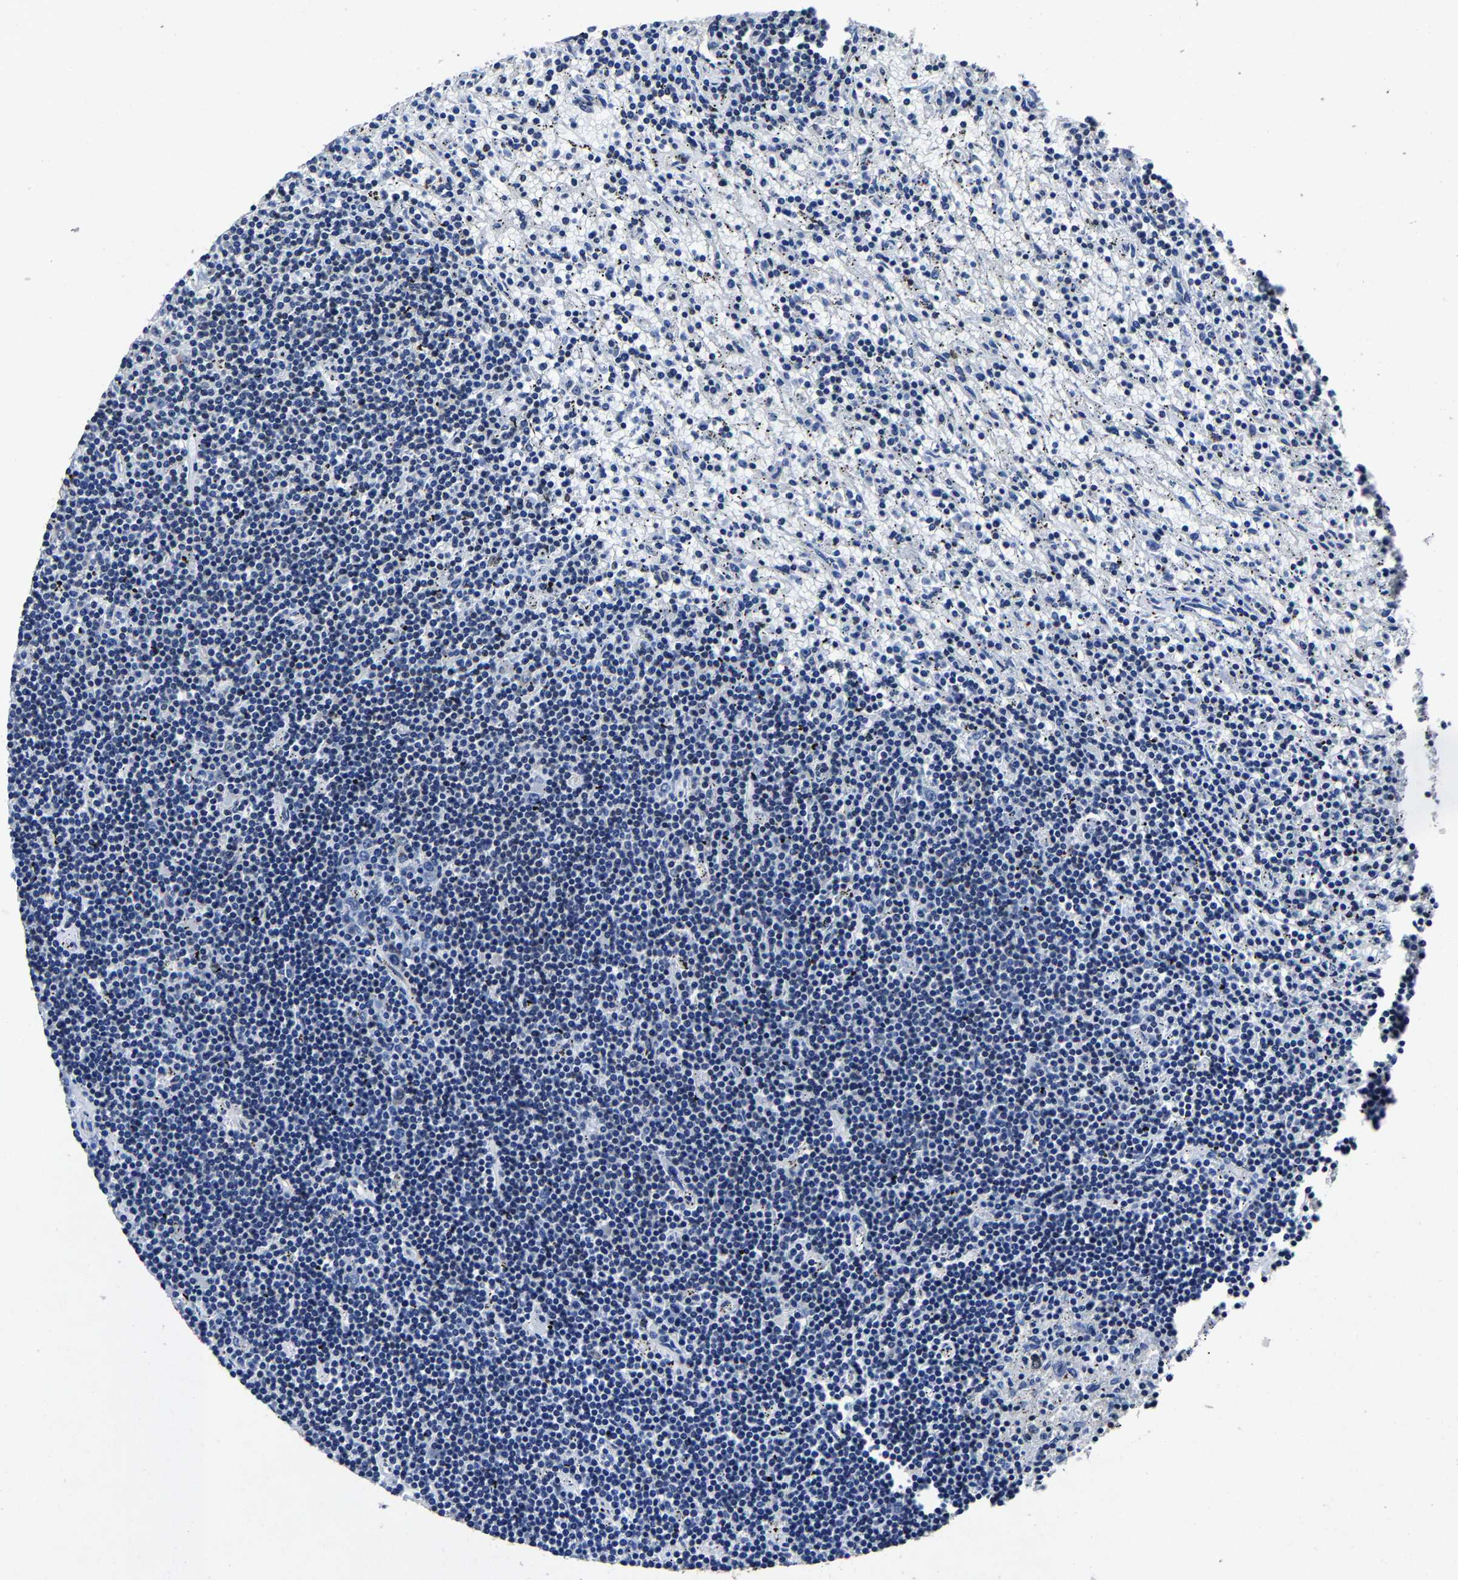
{"staining": {"intensity": "negative", "quantity": "none", "location": "none"}, "tissue": "lymphoma", "cell_type": "Tumor cells", "image_type": "cancer", "snomed": [{"axis": "morphology", "description": "Malignant lymphoma, non-Hodgkin's type, Low grade"}, {"axis": "topography", "description": "Spleen"}], "caption": "A high-resolution histopathology image shows IHC staining of lymphoma, which shows no significant staining in tumor cells.", "gene": "RBM45", "patient": {"sex": "male", "age": 76}}